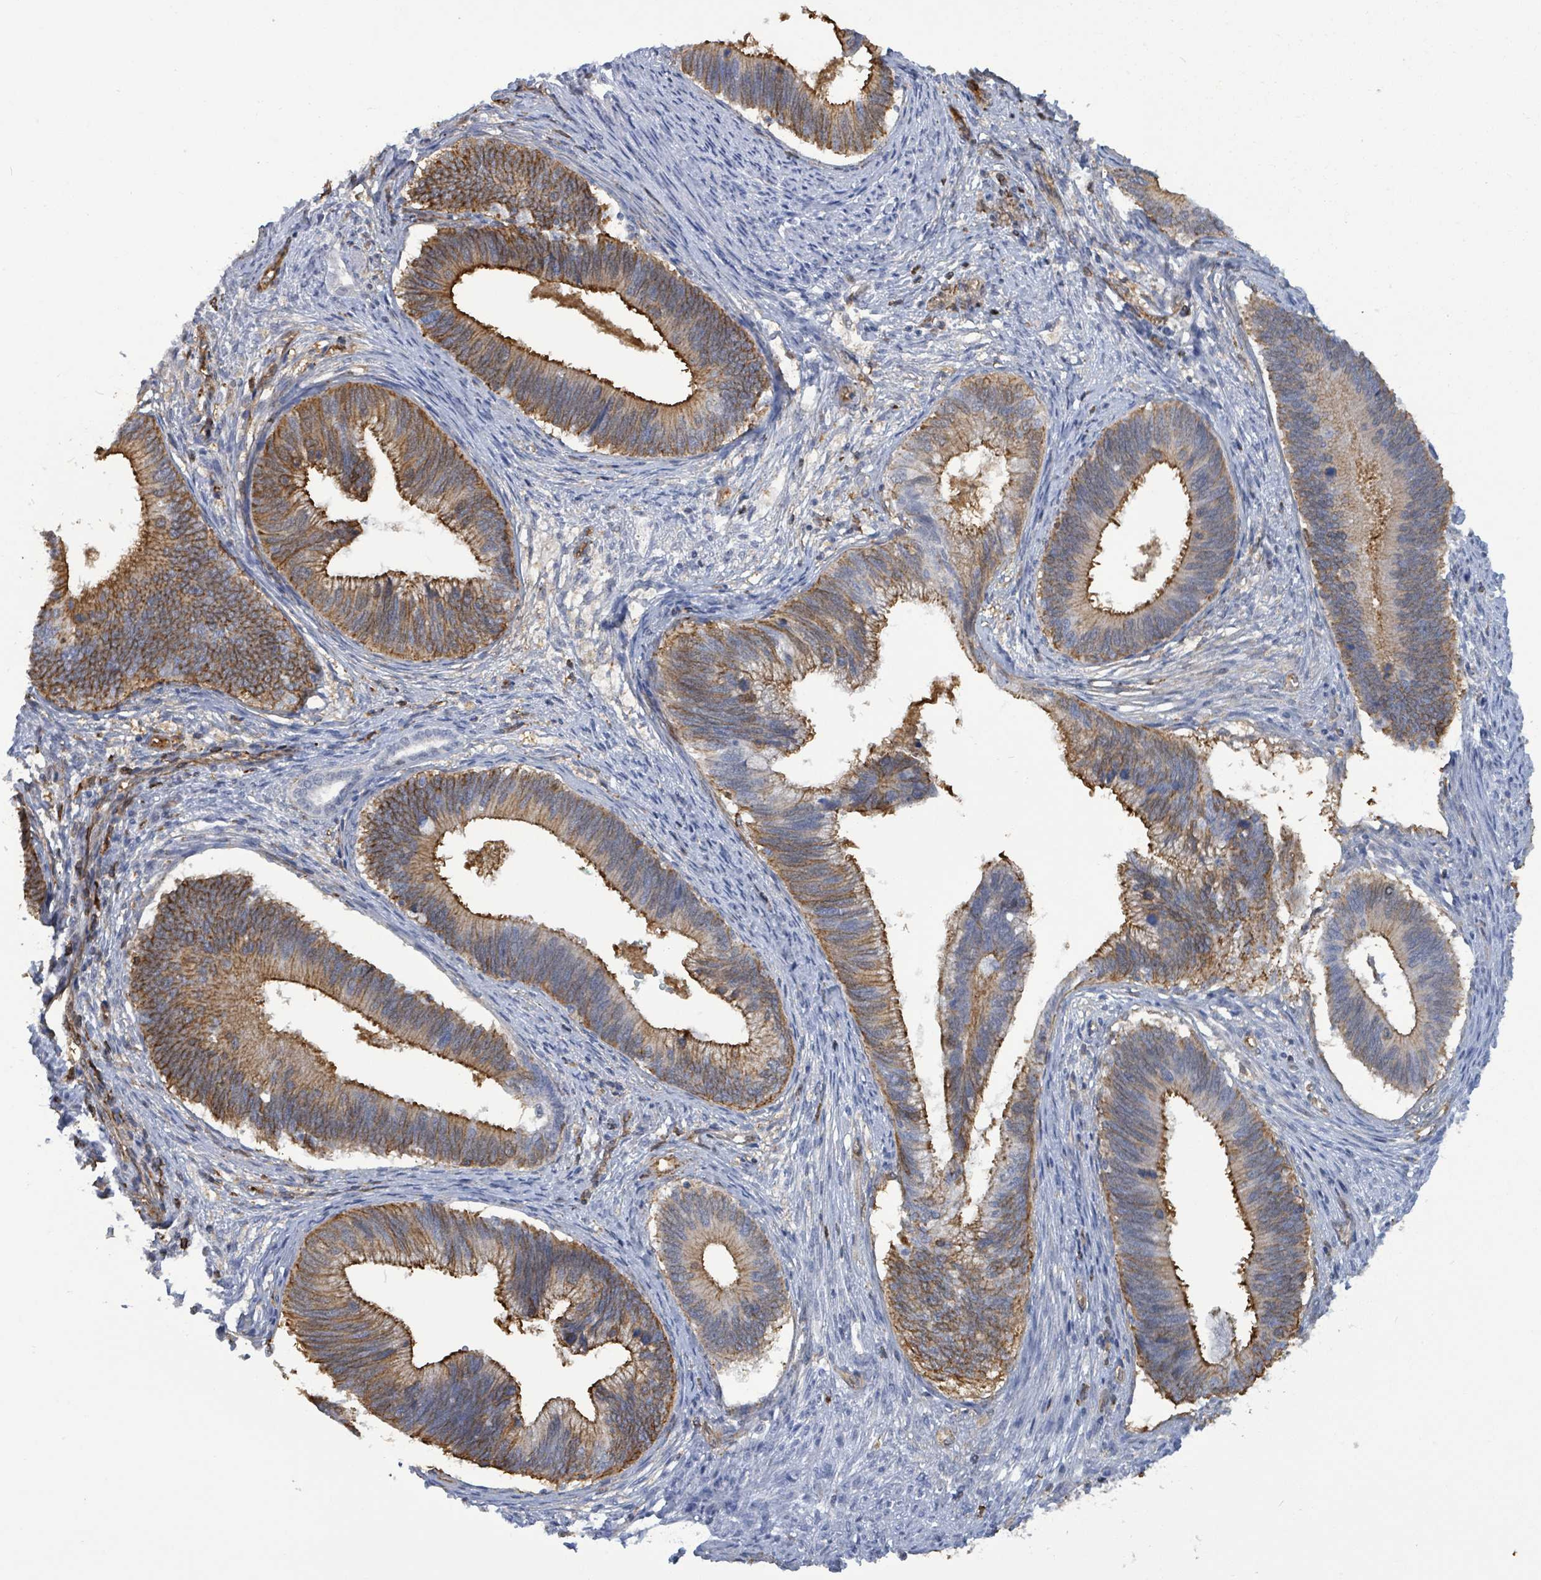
{"staining": {"intensity": "strong", "quantity": ">75%", "location": "cytoplasmic/membranous"}, "tissue": "cervical cancer", "cell_type": "Tumor cells", "image_type": "cancer", "snomed": [{"axis": "morphology", "description": "Adenocarcinoma, NOS"}, {"axis": "topography", "description": "Cervix"}], "caption": "Strong cytoplasmic/membranous expression for a protein is seen in about >75% of tumor cells of cervical adenocarcinoma using immunohistochemistry.", "gene": "PRKRIP1", "patient": {"sex": "female", "age": 42}}